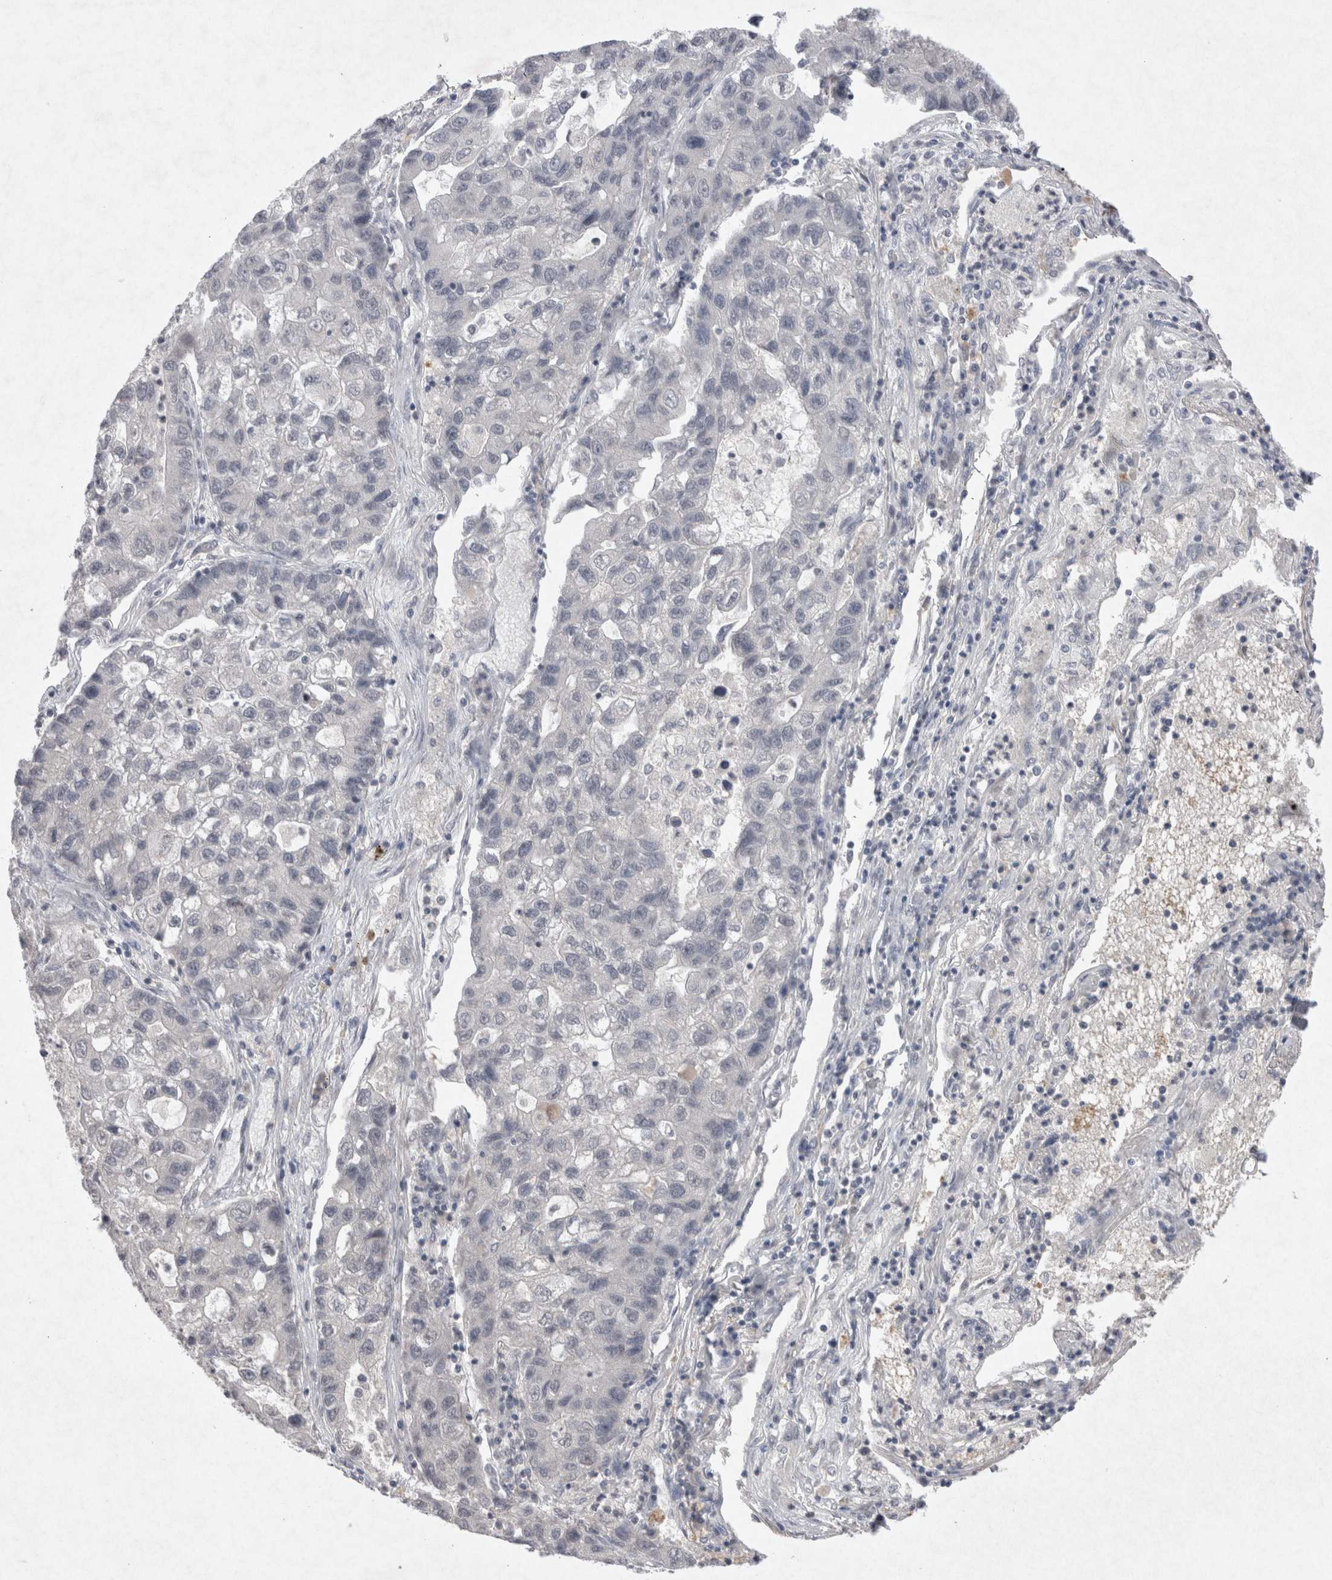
{"staining": {"intensity": "negative", "quantity": "none", "location": "none"}, "tissue": "lung cancer", "cell_type": "Tumor cells", "image_type": "cancer", "snomed": [{"axis": "morphology", "description": "Adenocarcinoma, NOS"}, {"axis": "topography", "description": "Lung"}], "caption": "Adenocarcinoma (lung) was stained to show a protein in brown. There is no significant expression in tumor cells.", "gene": "LYVE1", "patient": {"sex": "female", "age": 51}}